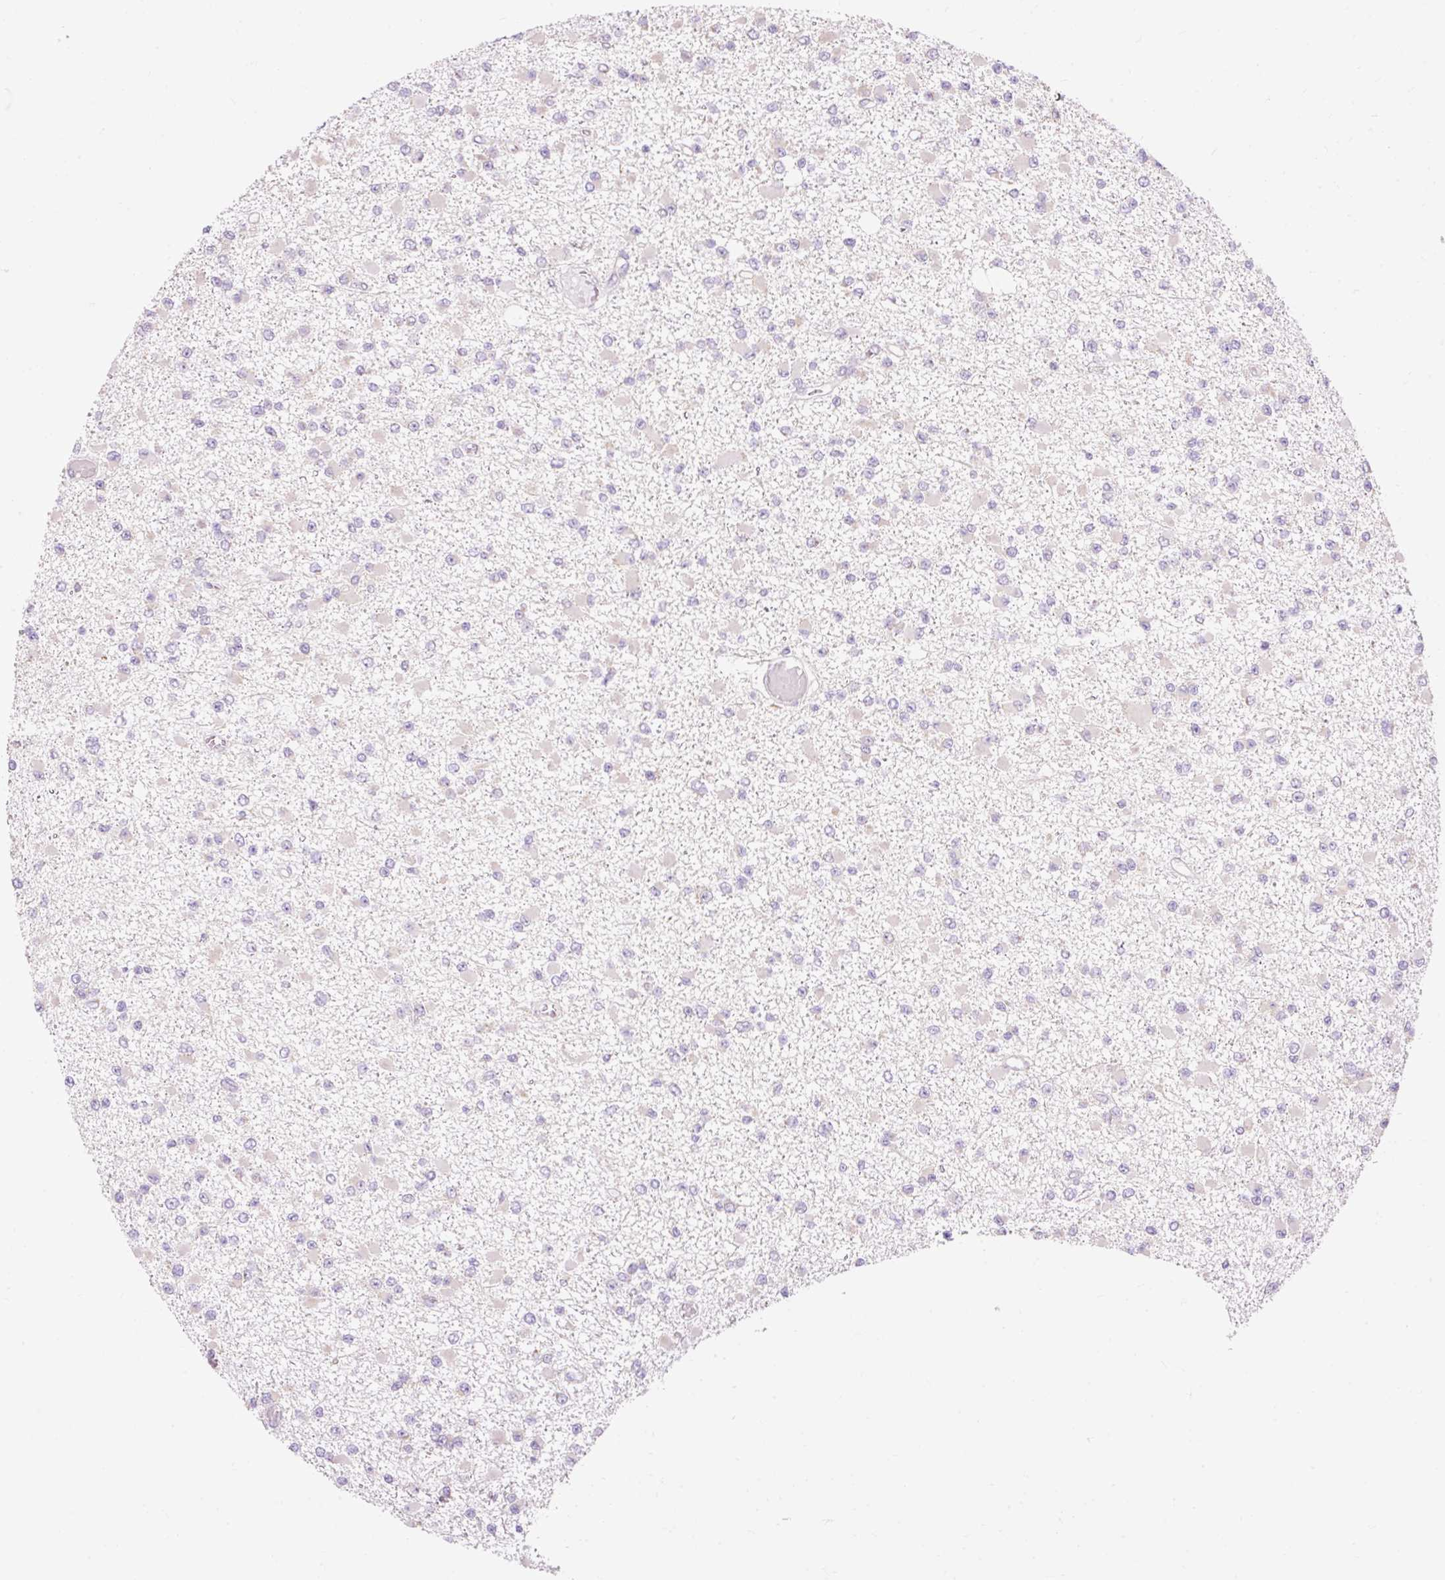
{"staining": {"intensity": "negative", "quantity": "none", "location": "none"}, "tissue": "glioma", "cell_type": "Tumor cells", "image_type": "cancer", "snomed": [{"axis": "morphology", "description": "Glioma, malignant, Low grade"}, {"axis": "topography", "description": "Brain"}], "caption": "Glioma was stained to show a protein in brown. There is no significant expression in tumor cells.", "gene": "IMMT", "patient": {"sex": "female", "age": 22}}